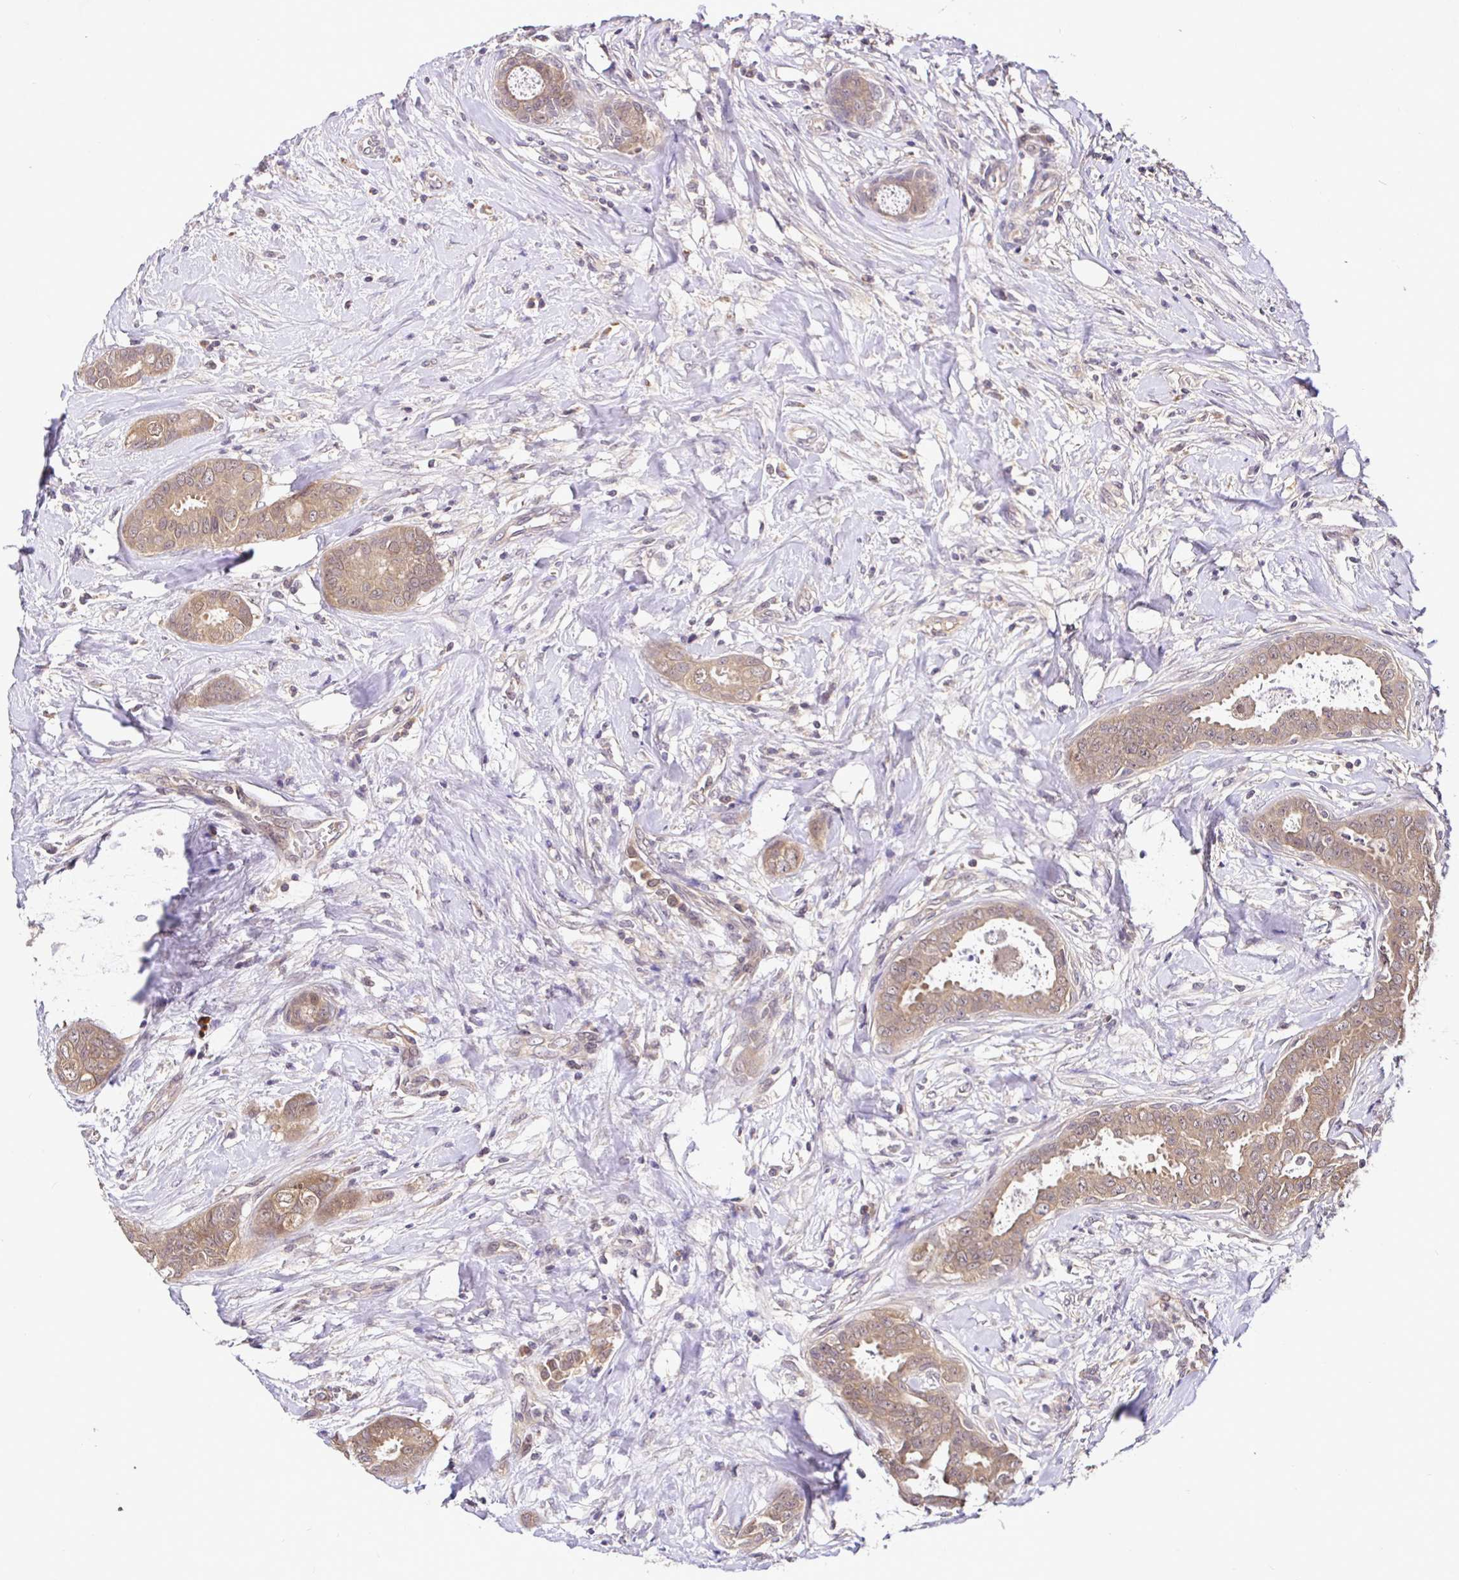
{"staining": {"intensity": "moderate", "quantity": ">75%", "location": "cytoplasmic/membranous,nuclear"}, "tissue": "breast cancer", "cell_type": "Tumor cells", "image_type": "cancer", "snomed": [{"axis": "morphology", "description": "Duct carcinoma"}, {"axis": "topography", "description": "Breast"}], "caption": "A histopathology image of human breast invasive ductal carcinoma stained for a protein demonstrates moderate cytoplasmic/membranous and nuclear brown staining in tumor cells. (DAB IHC with brightfield microscopy, high magnification).", "gene": "UBE2M", "patient": {"sex": "female", "age": 45}}